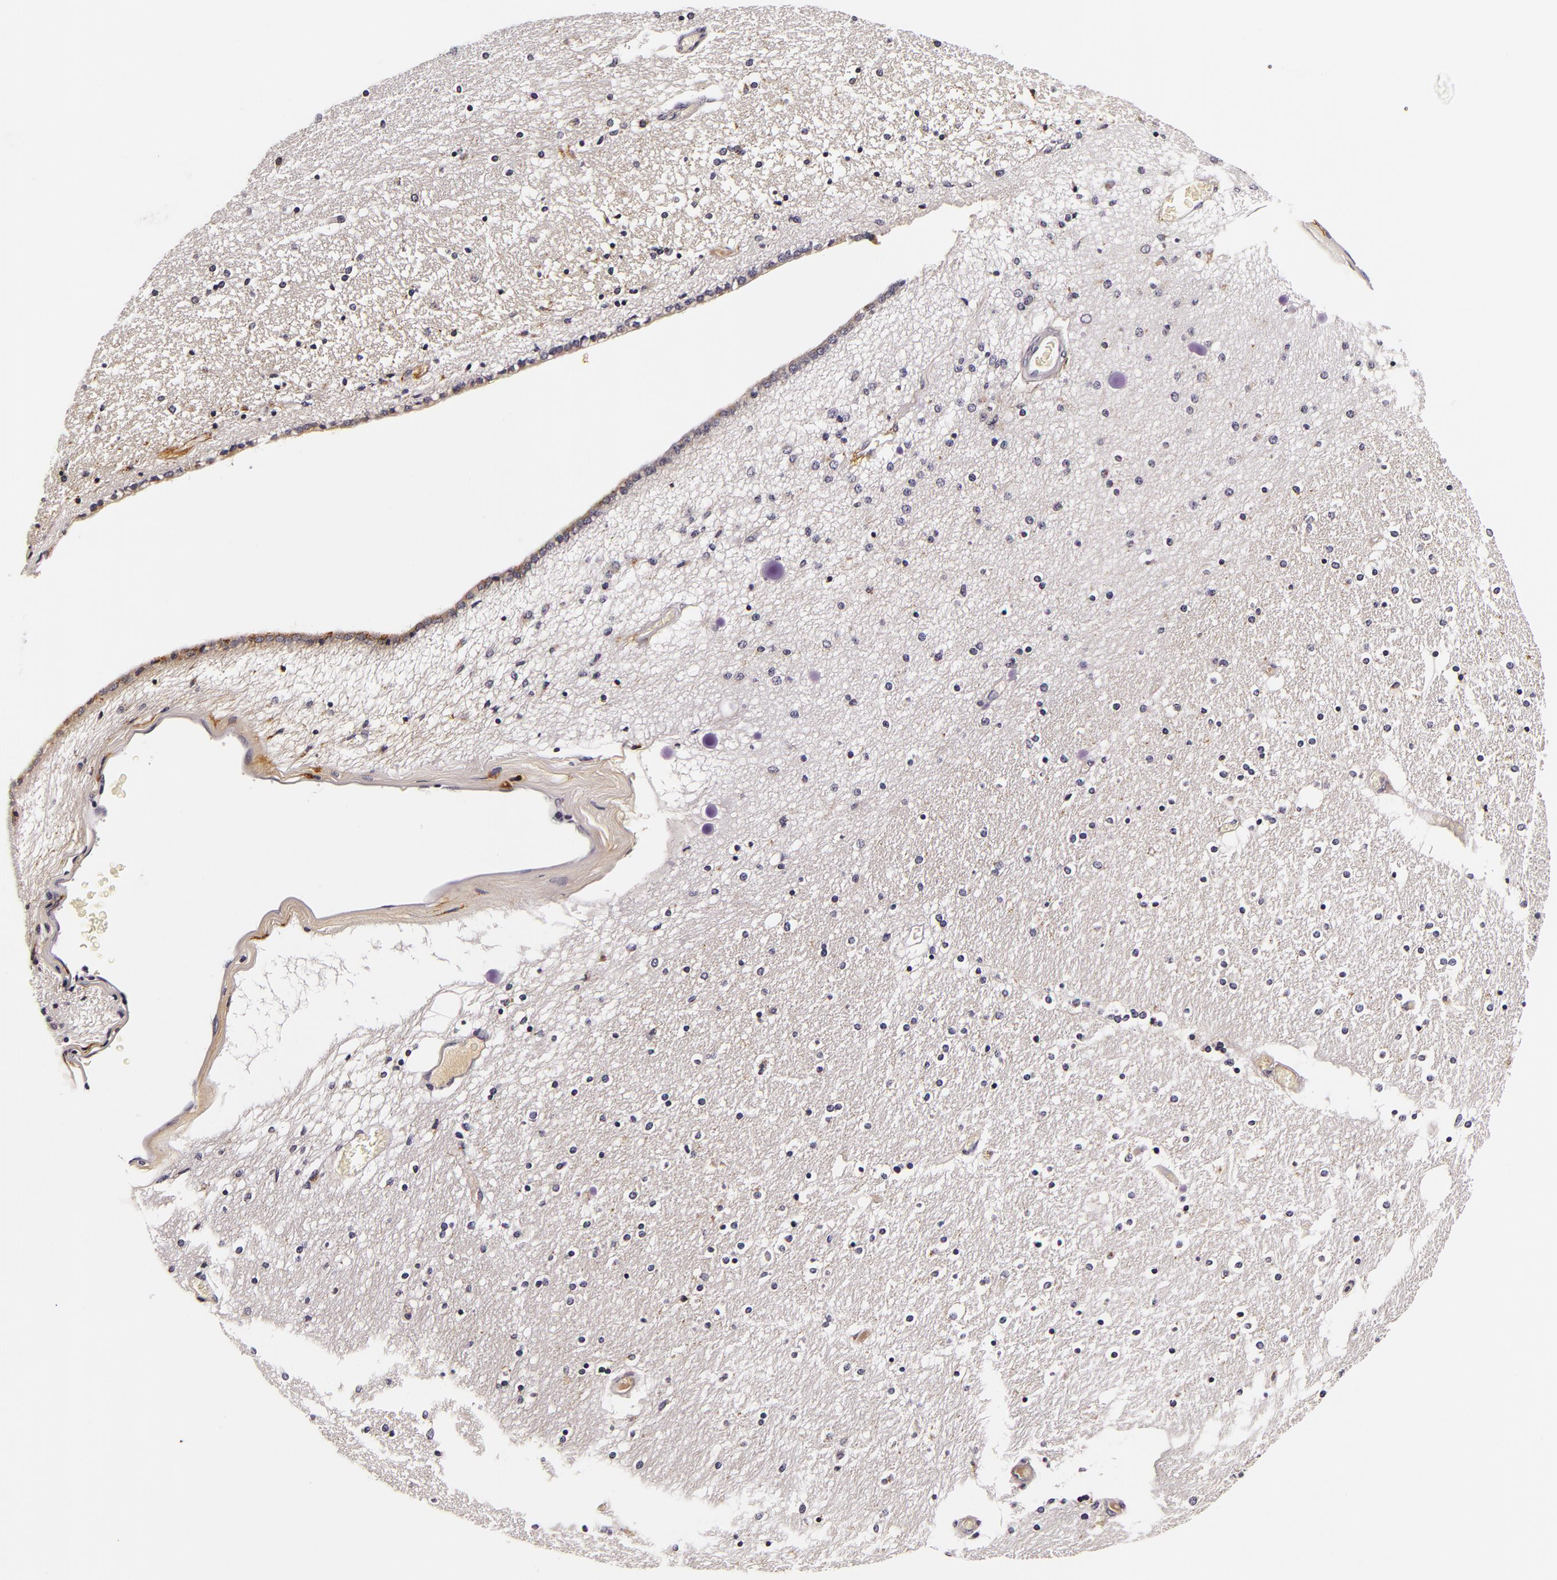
{"staining": {"intensity": "negative", "quantity": "none", "location": "none"}, "tissue": "hippocampus", "cell_type": "Glial cells", "image_type": "normal", "snomed": [{"axis": "morphology", "description": "Normal tissue, NOS"}, {"axis": "topography", "description": "Hippocampus"}], "caption": "This is an IHC micrograph of unremarkable hippocampus. There is no staining in glial cells.", "gene": "LGALS3BP", "patient": {"sex": "female", "age": 54}}